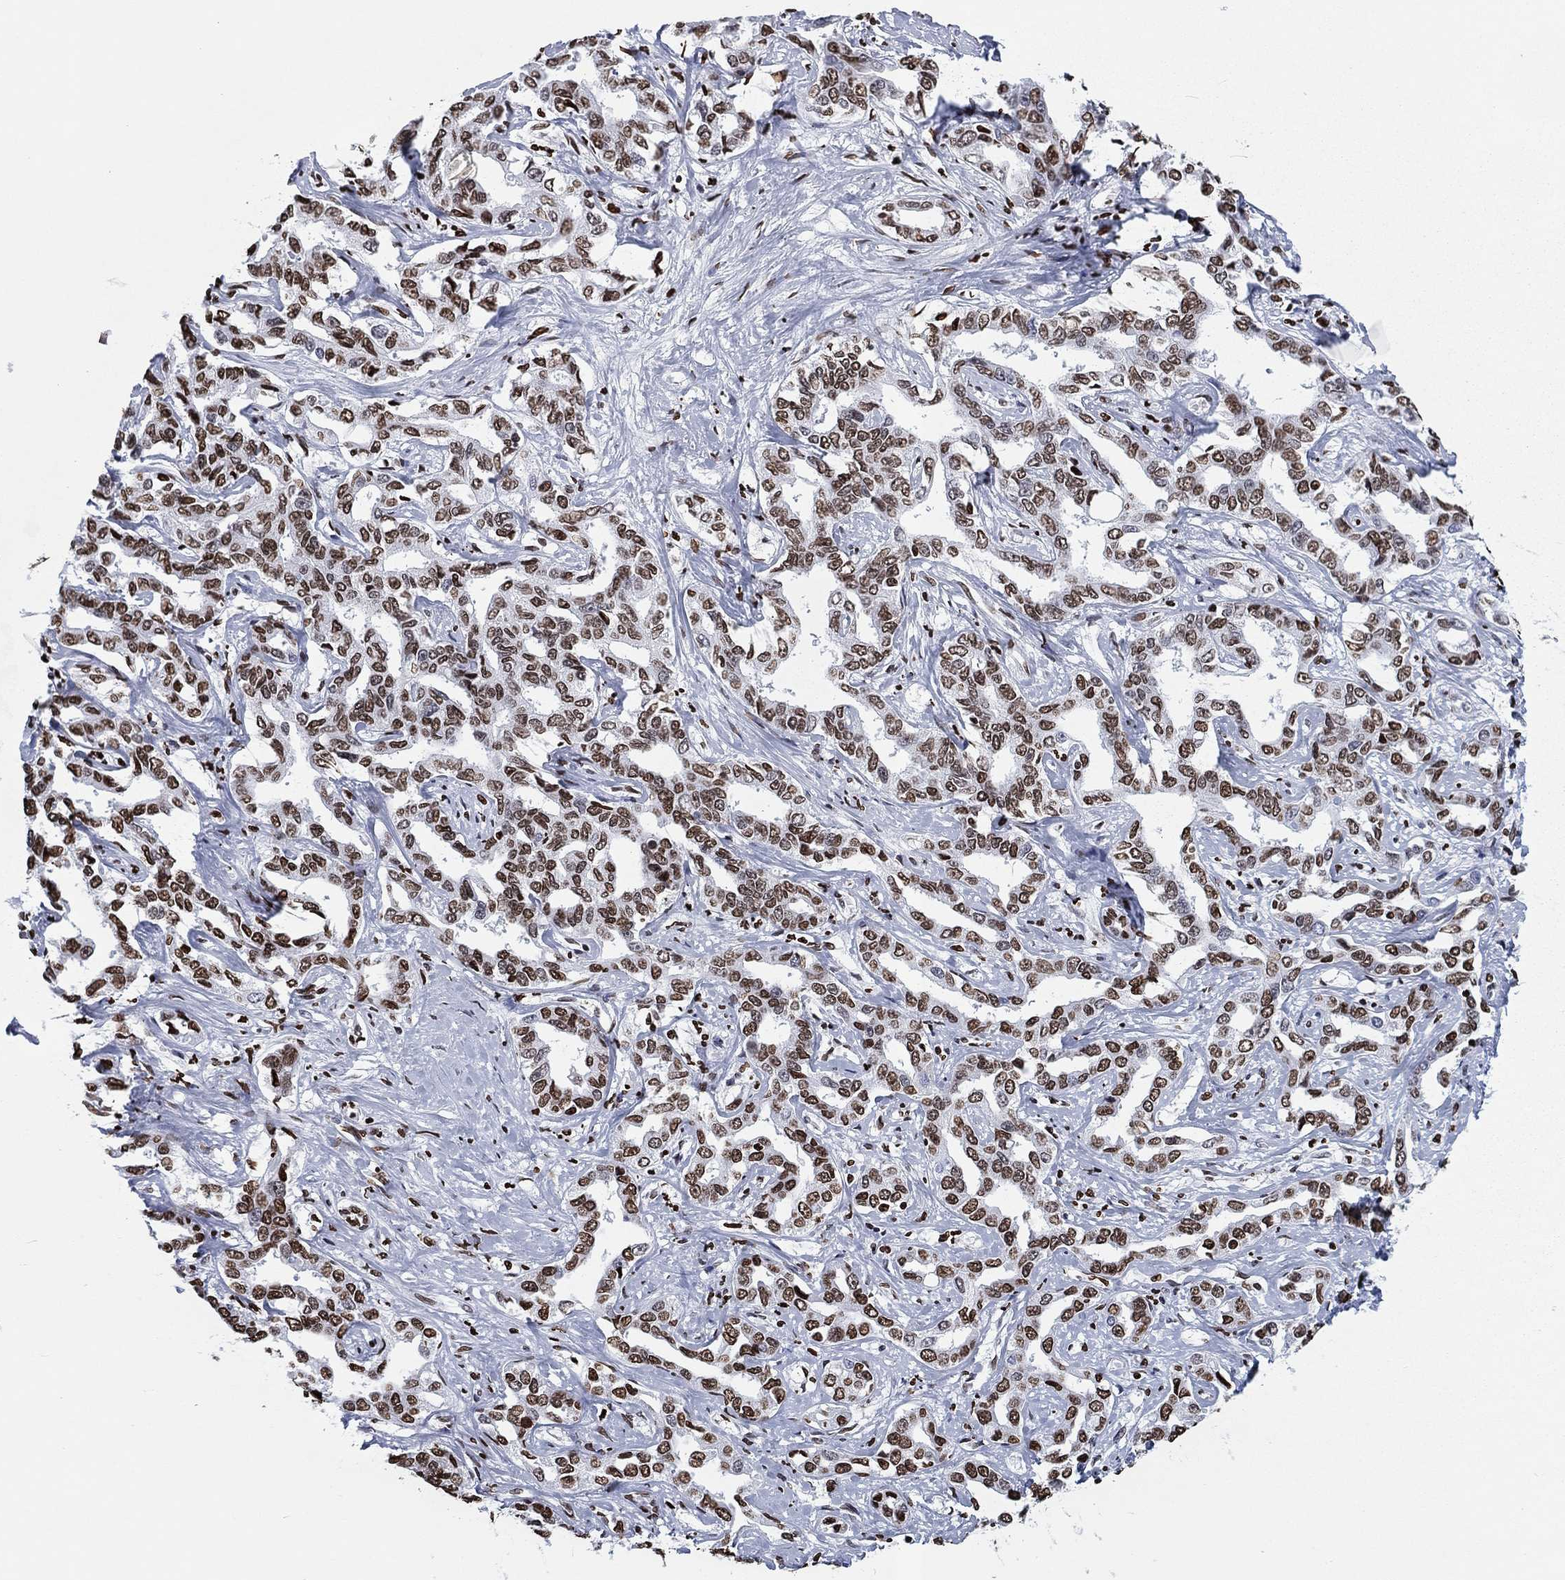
{"staining": {"intensity": "strong", "quantity": "25%-75%", "location": "nuclear"}, "tissue": "liver cancer", "cell_type": "Tumor cells", "image_type": "cancer", "snomed": [{"axis": "morphology", "description": "Cholangiocarcinoma"}, {"axis": "topography", "description": "Liver"}], "caption": "This image exhibits liver cancer stained with immunohistochemistry (IHC) to label a protein in brown. The nuclear of tumor cells show strong positivity for the protein. Nuclei are counter-stained blue.", "gene": "H1-5", "patient": {"sex": "male", "age": 59}}